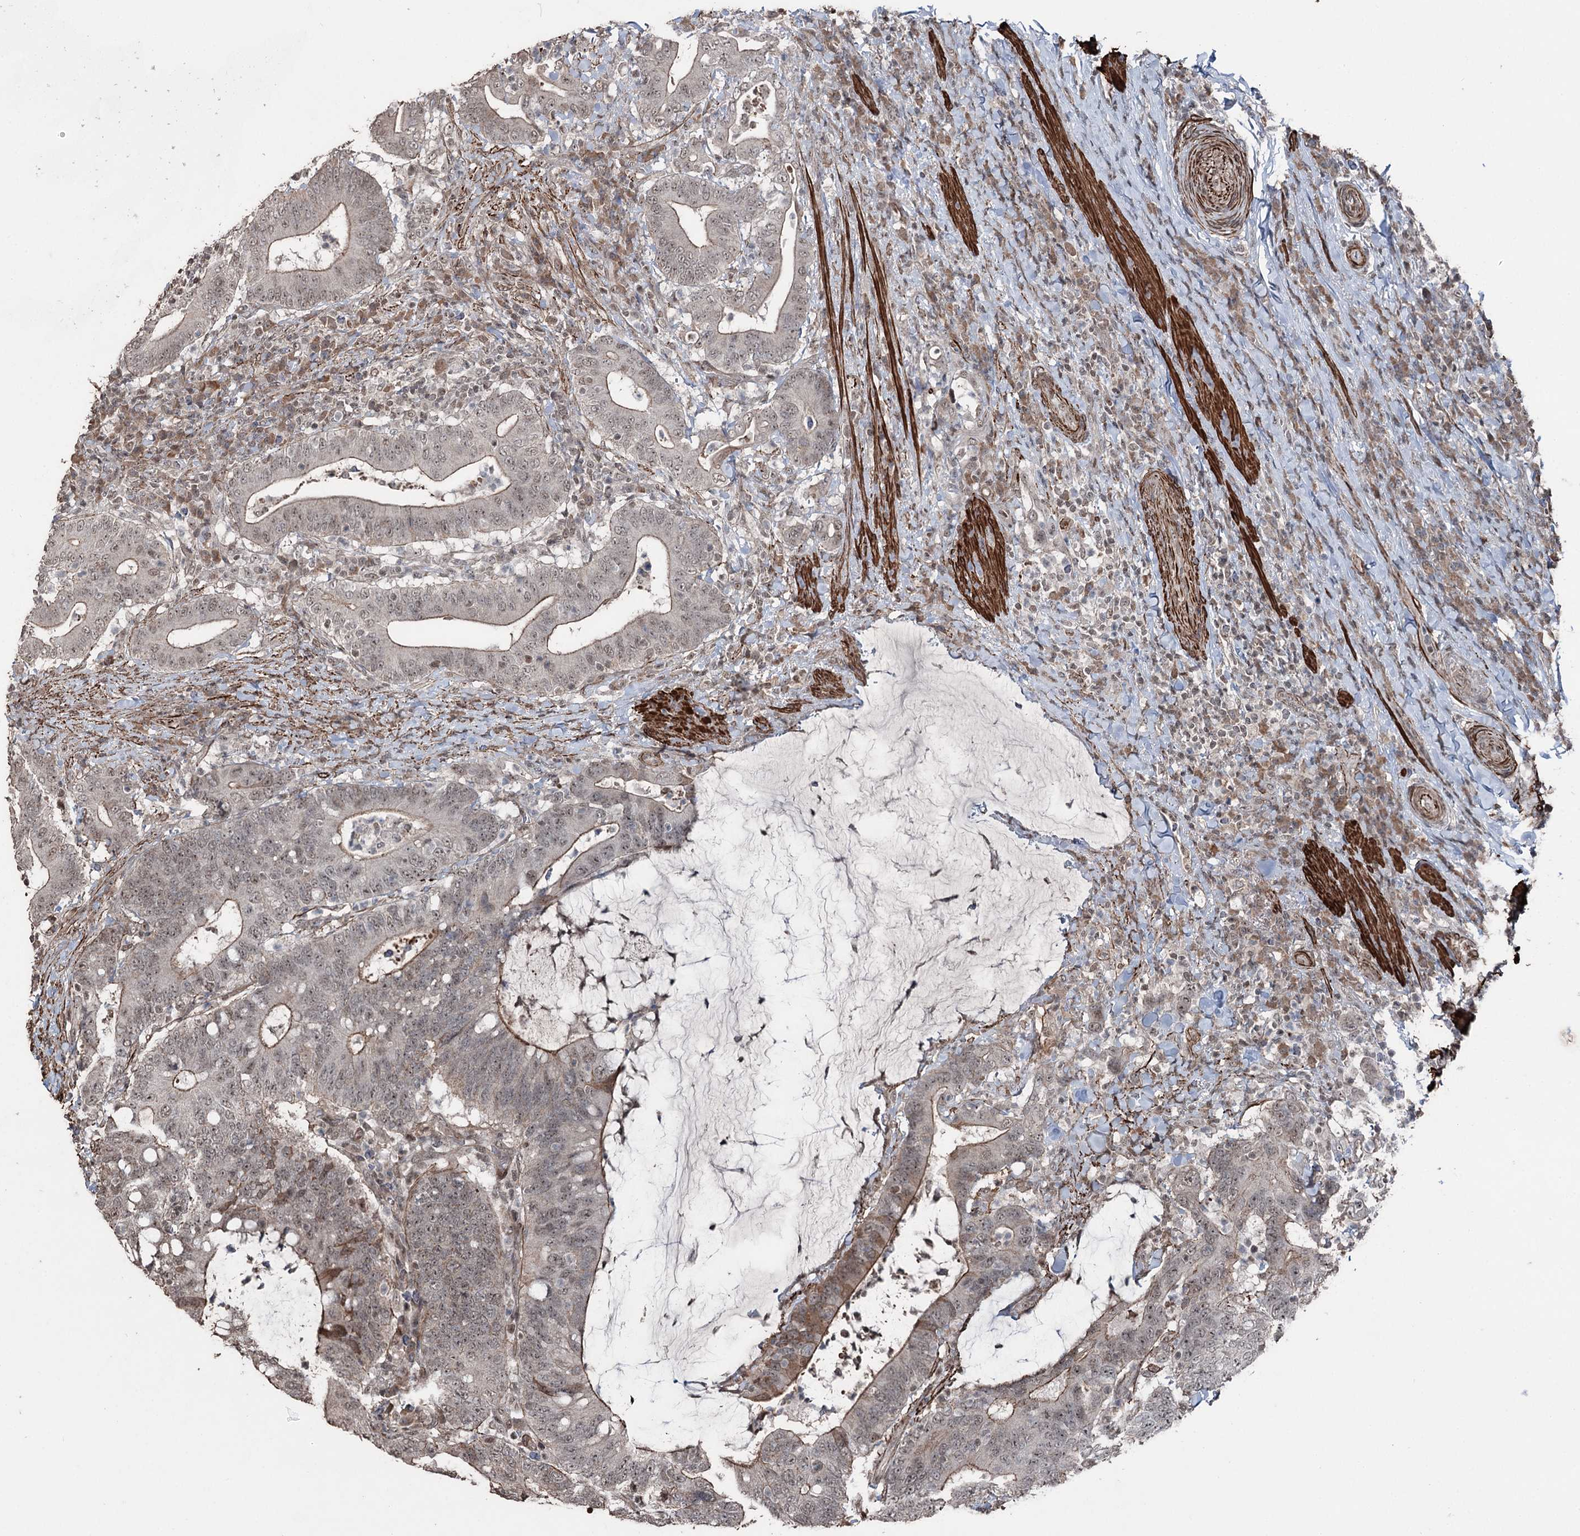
{"staining": {"intensity": "moderate", "quantity": "25%-75%", "location": "cytoplasmic/membranous,nuclear"}, "tissue": "colorectal cancer", "cell_type": "Tumor cells", "image_type": "cancer", "snomed": [{"axis": "morphology", "description": "Adenocarcinoma, NOS"}, {"axis": "topography", "description": "Colon"}], "caption": "IHC (DAB (3,3'-diaminobenzidine)) staining of human colorectal adenocarcinoma reveals moderate cytoplasmic/membranous and nuclear protein staining in approximately 25%-75% of tumor cells. Immunohistochemistry stains the protein of interest in brown and the nuclei are stained blue.", "gene": "CCDC82", "patient": {"sex": "female", "age": 66}}